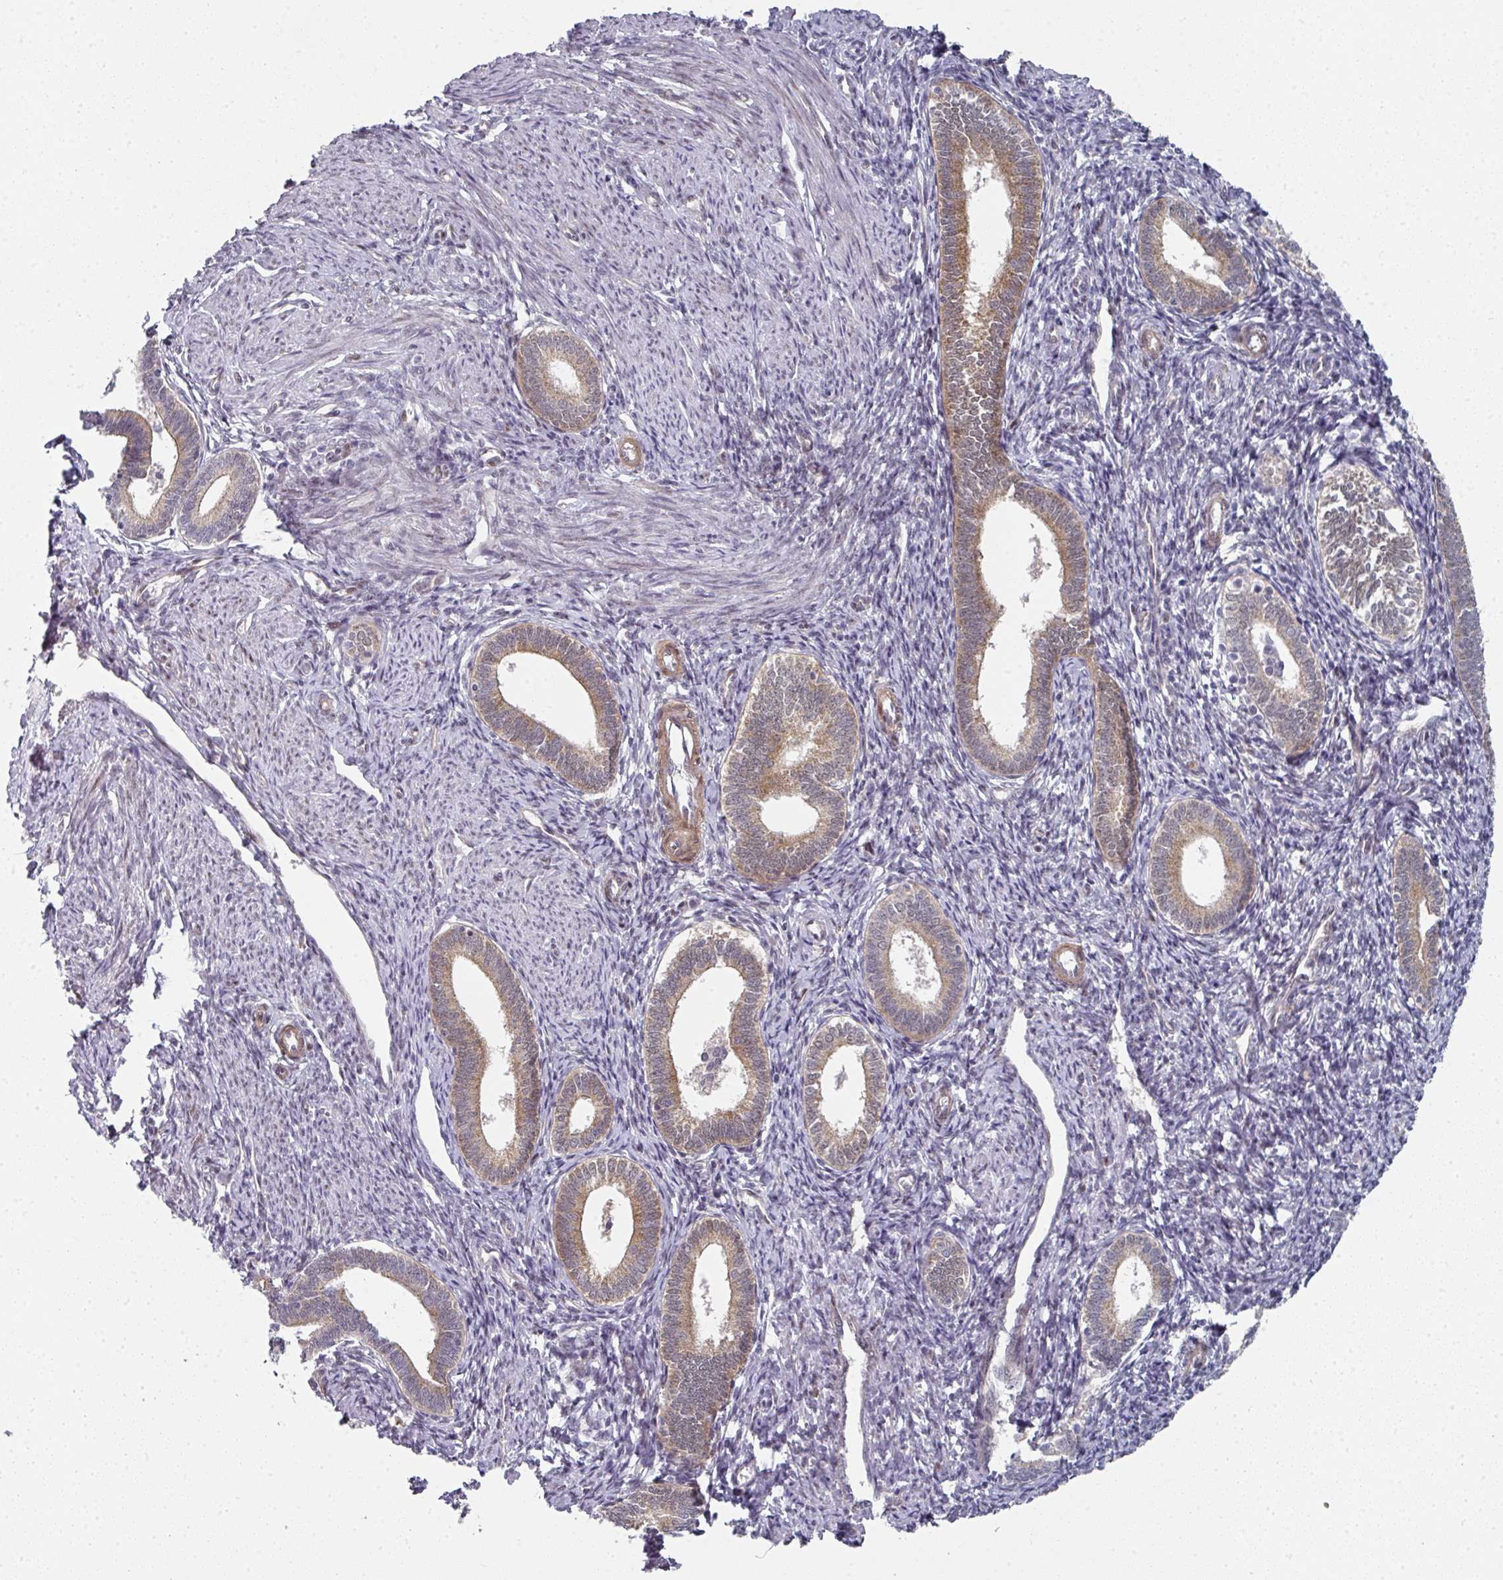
{"staining": {"intensity": "negative", "quantity": "none", "location": "none"}, "tissue": "endometrium", "cell_type": "Cells in endometrial stroma", "image_type": "normal", "snomed": [{"axis": "morphology", "description": "Normal tissue, NOS"}, {"axis": "topography", "description": "Endometrium"}], "caption": "Endometrium stained for a protein using IHC displays no staining cells in endometrial stroma.", "gene": "TMCC1", "patient": {"sex": "female", "age": 41}}